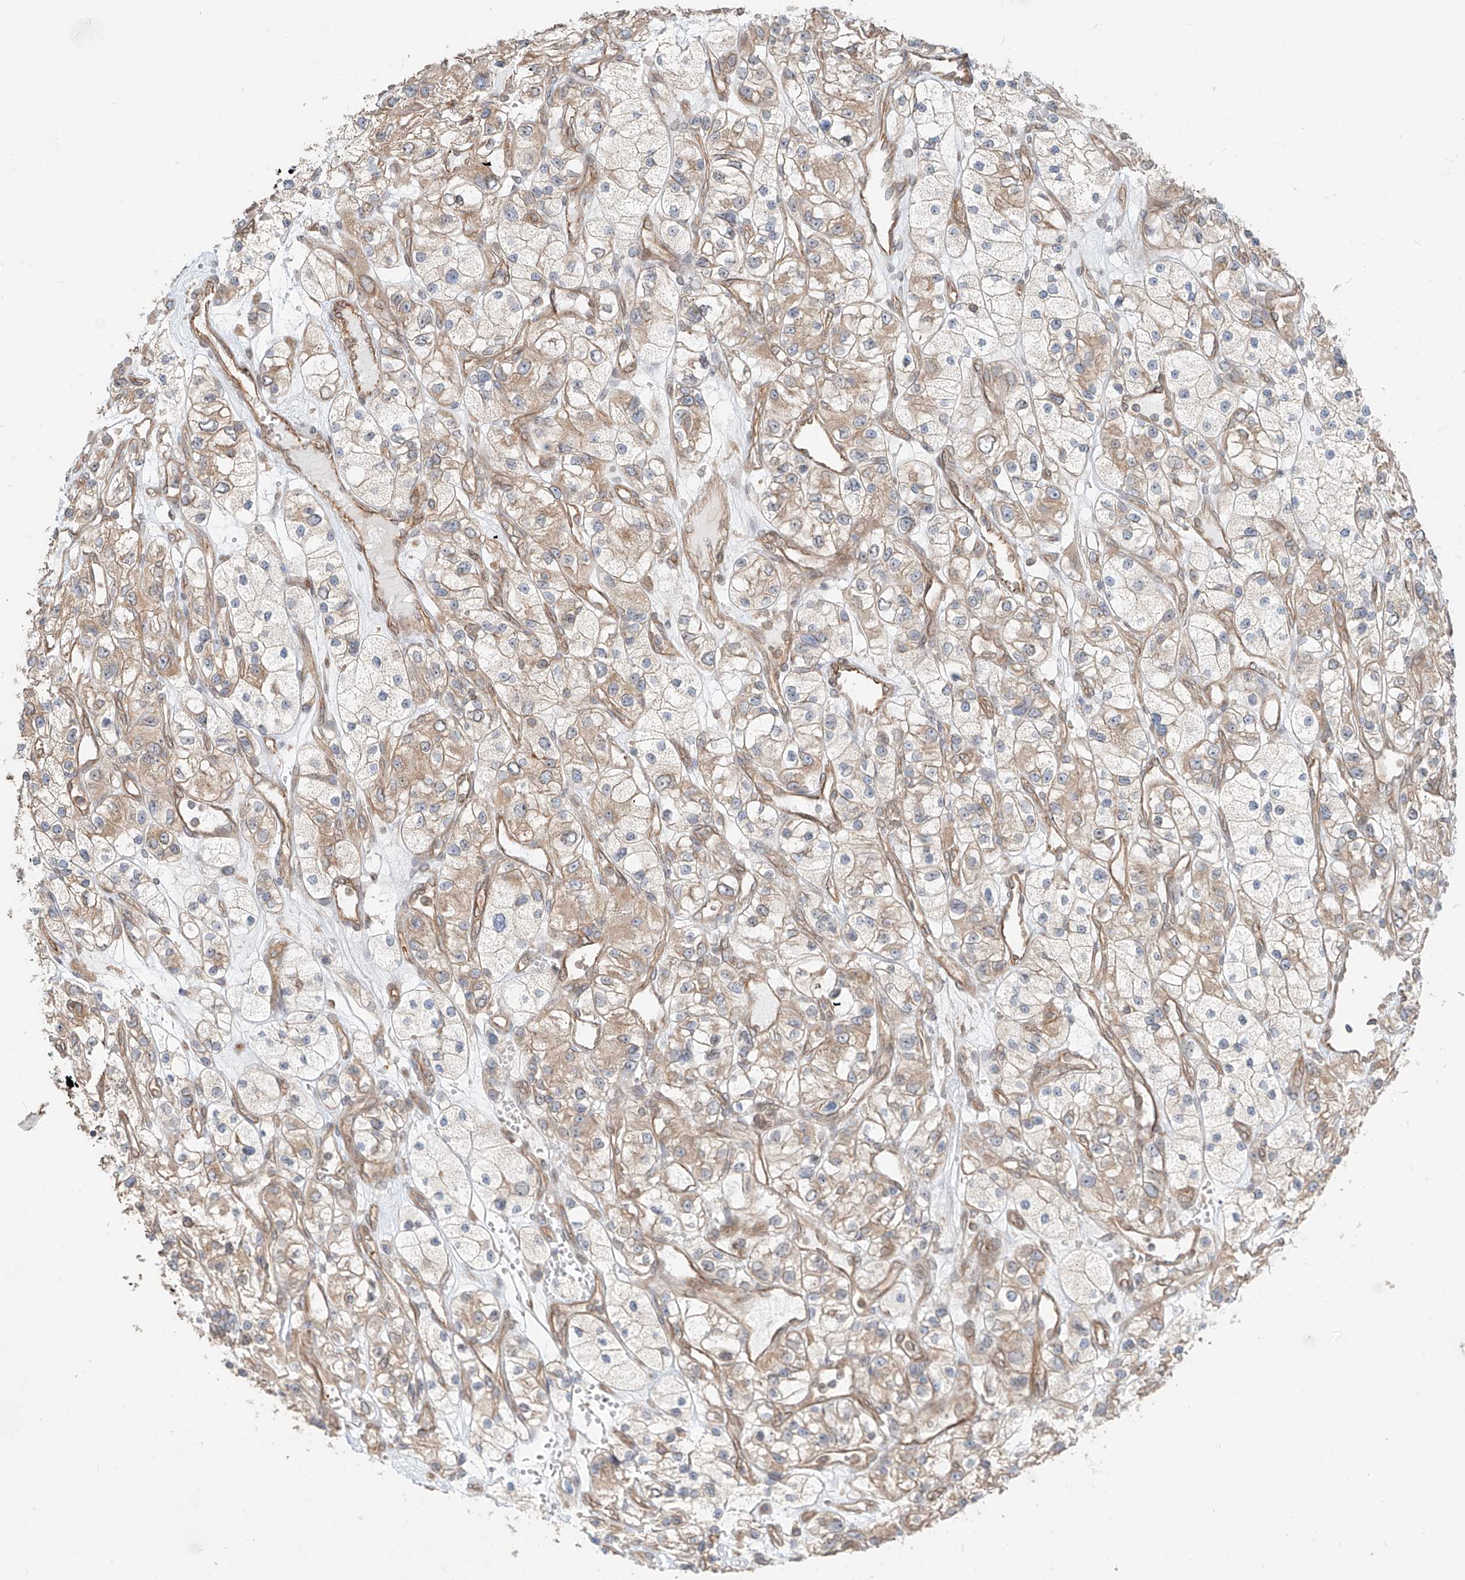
{"staining": {"intensity": "weak", "quantity": ">75%", "location": "cytoplasmic/membranous"}, "tissue": "renal cancer", "cell_type": "Tumor cells", "image_type": "cancer", "snomed": [{"axis": "morphology", "description": "Adenocarcinoma, NOS"}, {"axis": "topography", "description": "Kidney"}], "caption": "A low amount of weak cytoplasmic/membranous staining is present in about >75% of tumor cells in adenocarcinoma (renal) tissue.", "gene": "CEP162", "patient": {"sex": "female", "age": 57}}